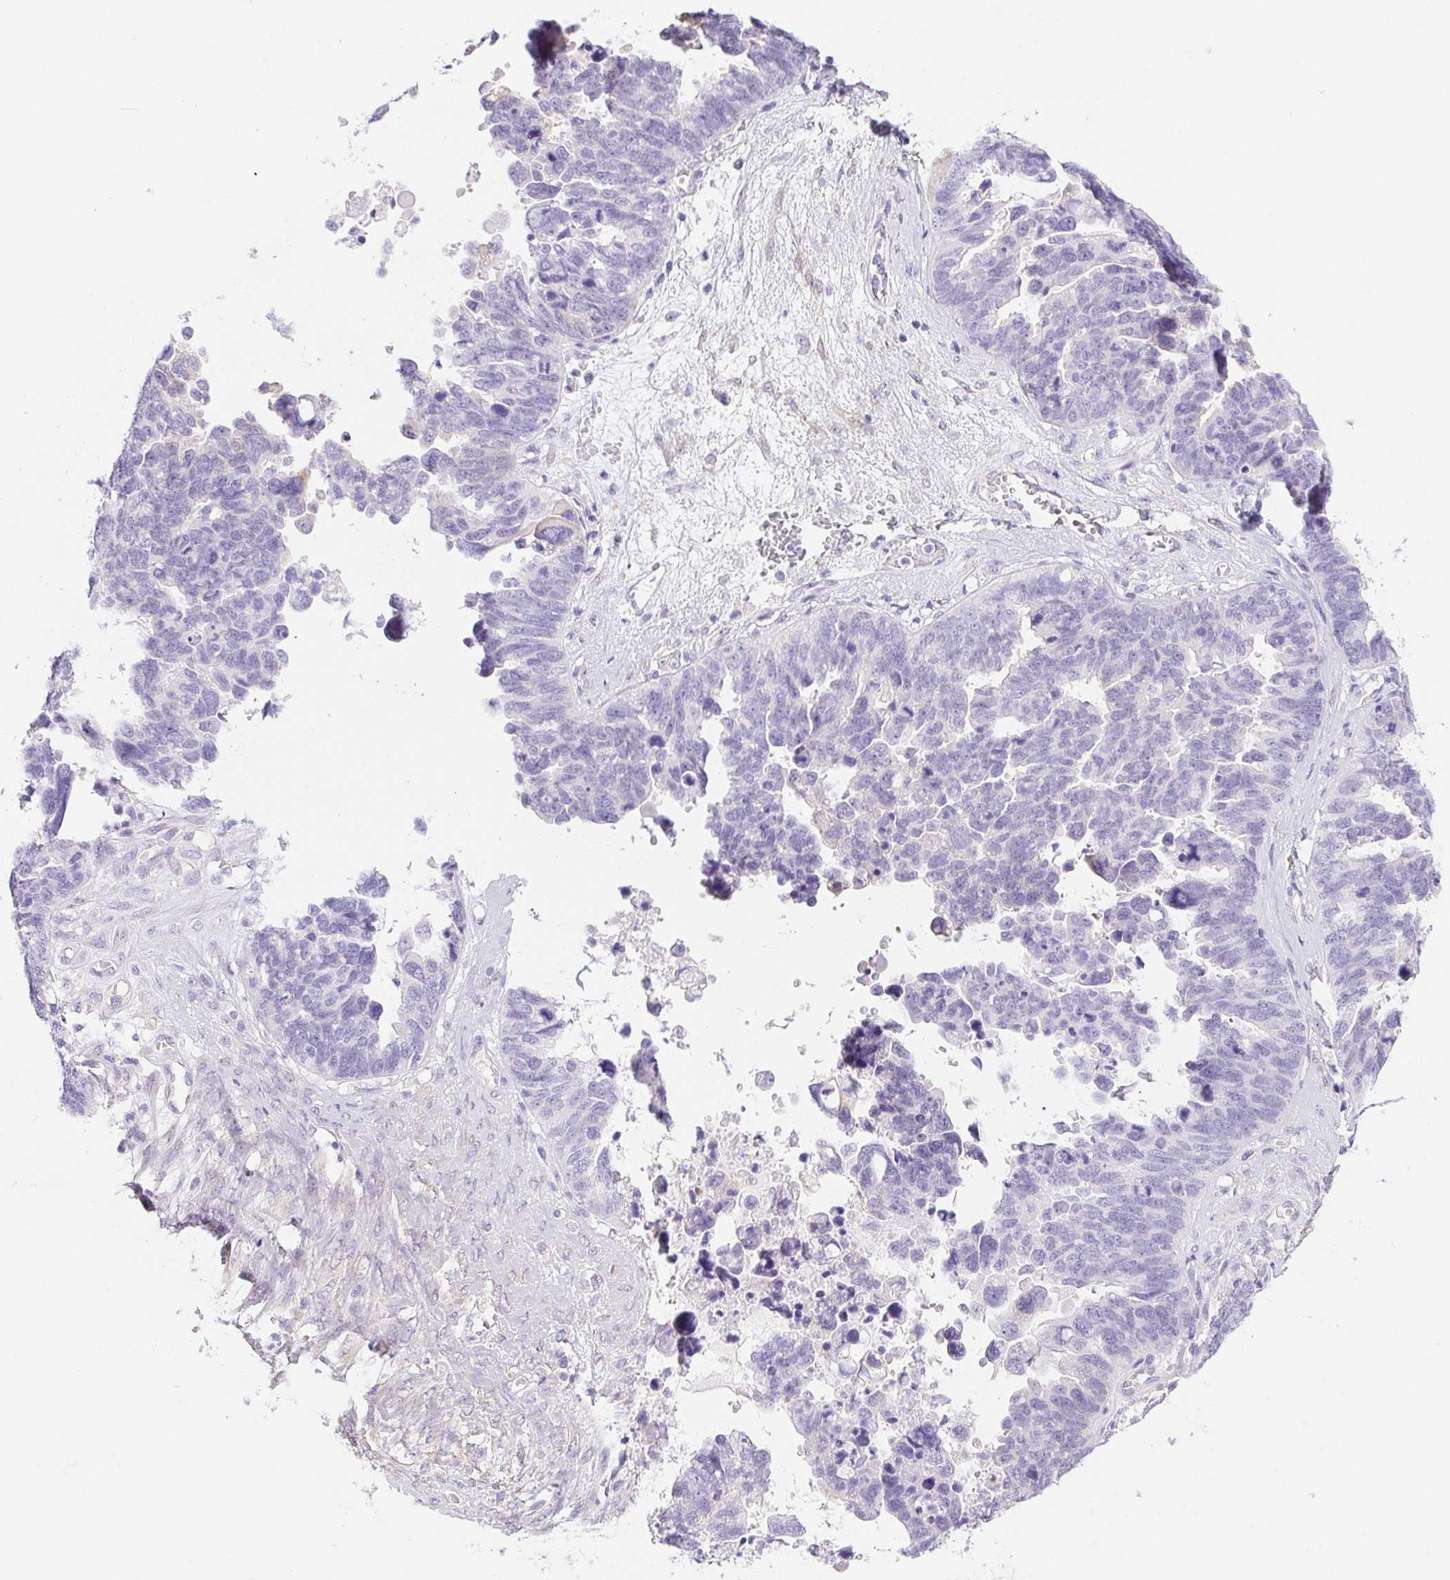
{"staining": {"intensity": "negative", "quantity": "none", "location": "none"}, "tissue": "ovarian cancer", "cell_type": "Tumor cells", "image_type": "cancer", "snomed": [{"axis": "morphology", "description": "Cystadenocarcinoma, serous, NOS"}, {"axis": "topography", "description": "Ovary"}], "caption": "Immunohistochemical staining of human ovarian cancer shows no significant staining in tumor cells.", "gene": "PNLIP", "patient": {"sex": "female", "age": 60}}